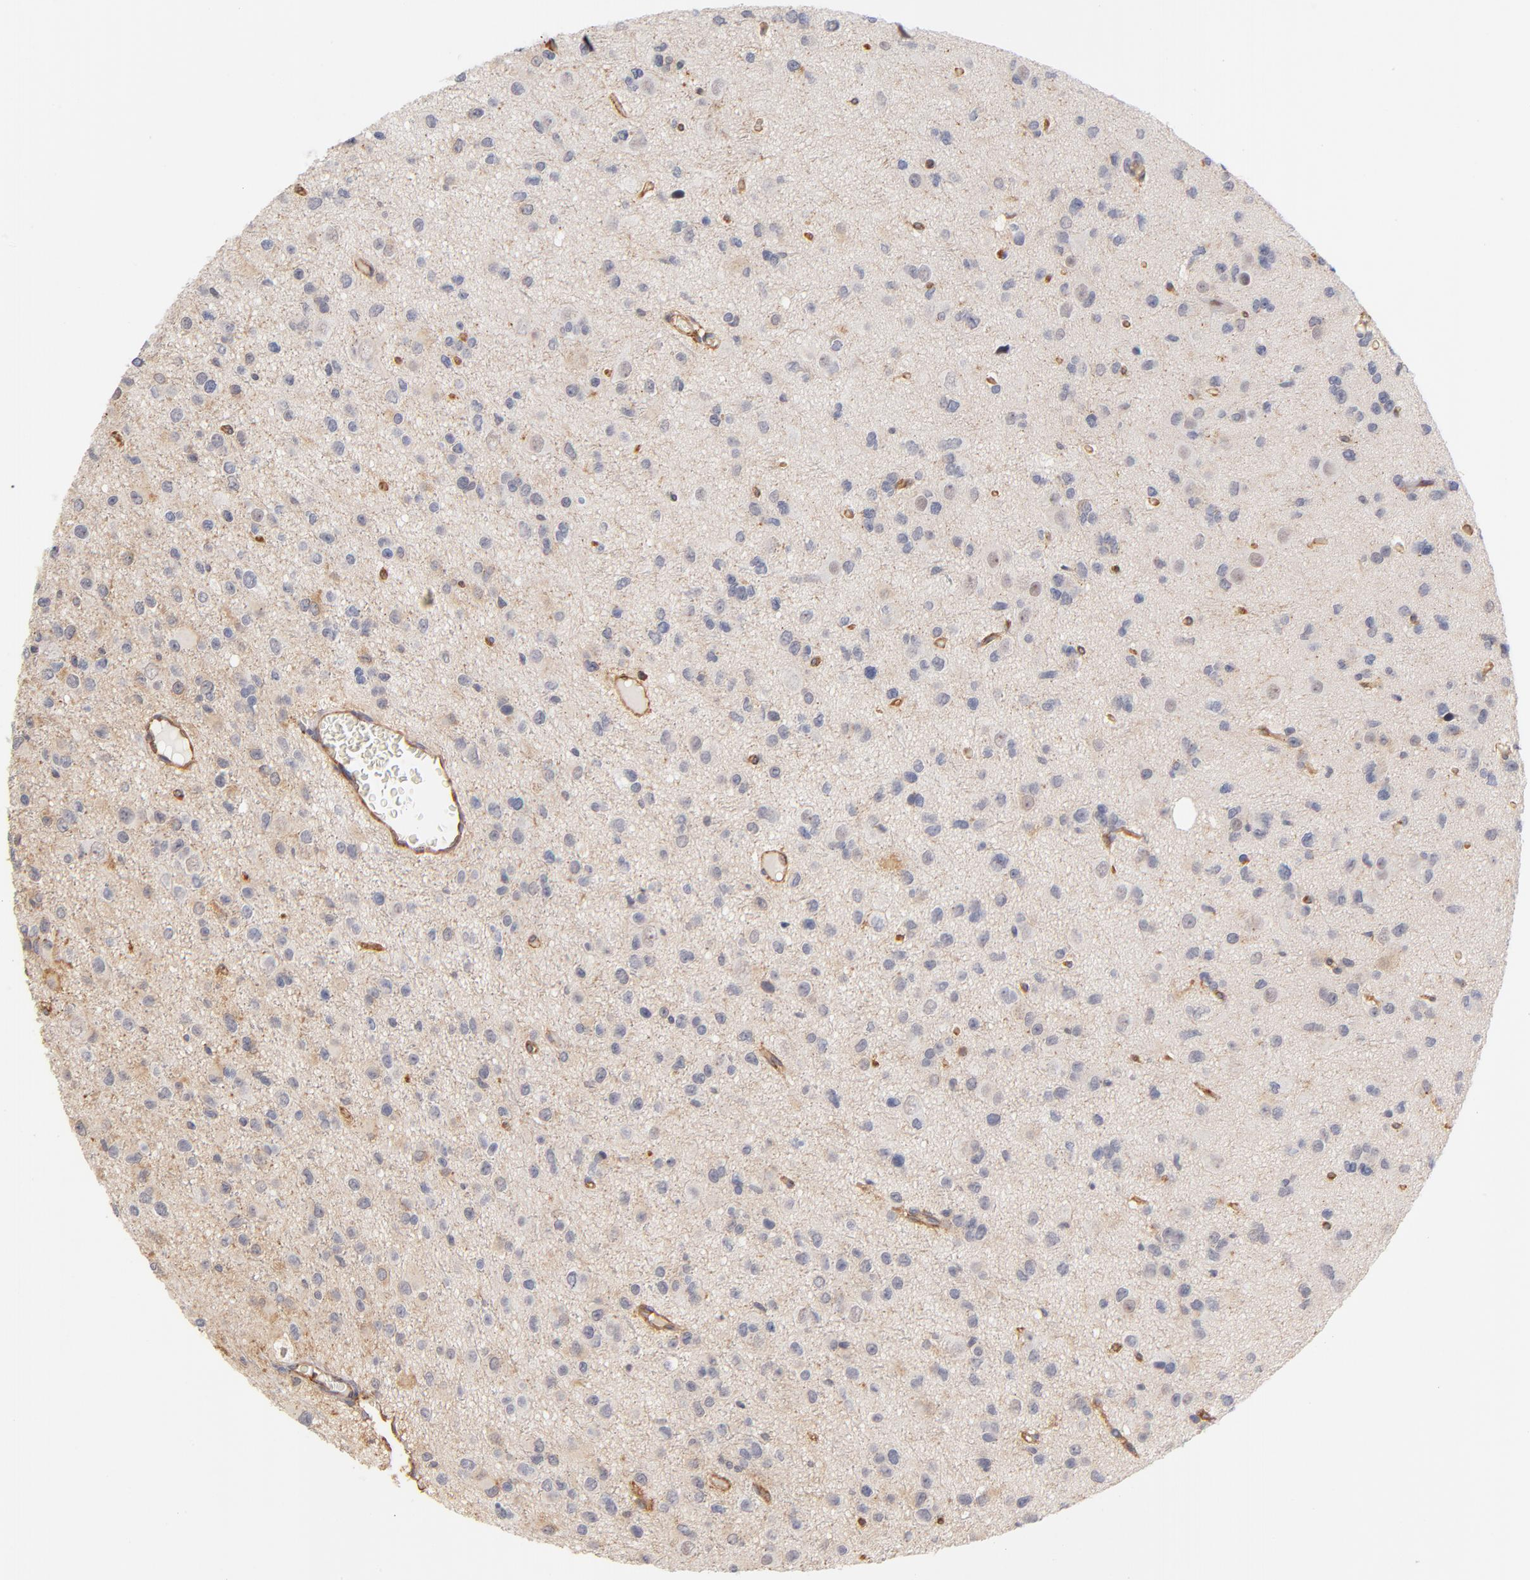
{"staining": {"intensity": "moderate", "quantity": "25%-75%", "location": "cytoplasmic/membranous"}, "tissue": "glioma", "cell_type": "Tumor cells", "image_type": "cancer", "snomed": [{"axis": "morphology", "description": "Glioma, malignant, Low grade"}, {"axis": "topography", "description": "Brain"}], "caption": "DAB (3,3'-diaminobenzidine) immunohistochemical staining of malignant glioma (low-grade) reveals moderate cytoplasmic/membranous protein staining in about 25%-75% of tumor cells.", "gene": "FCMR", "patient": {"sex": "male", "age": 42}}